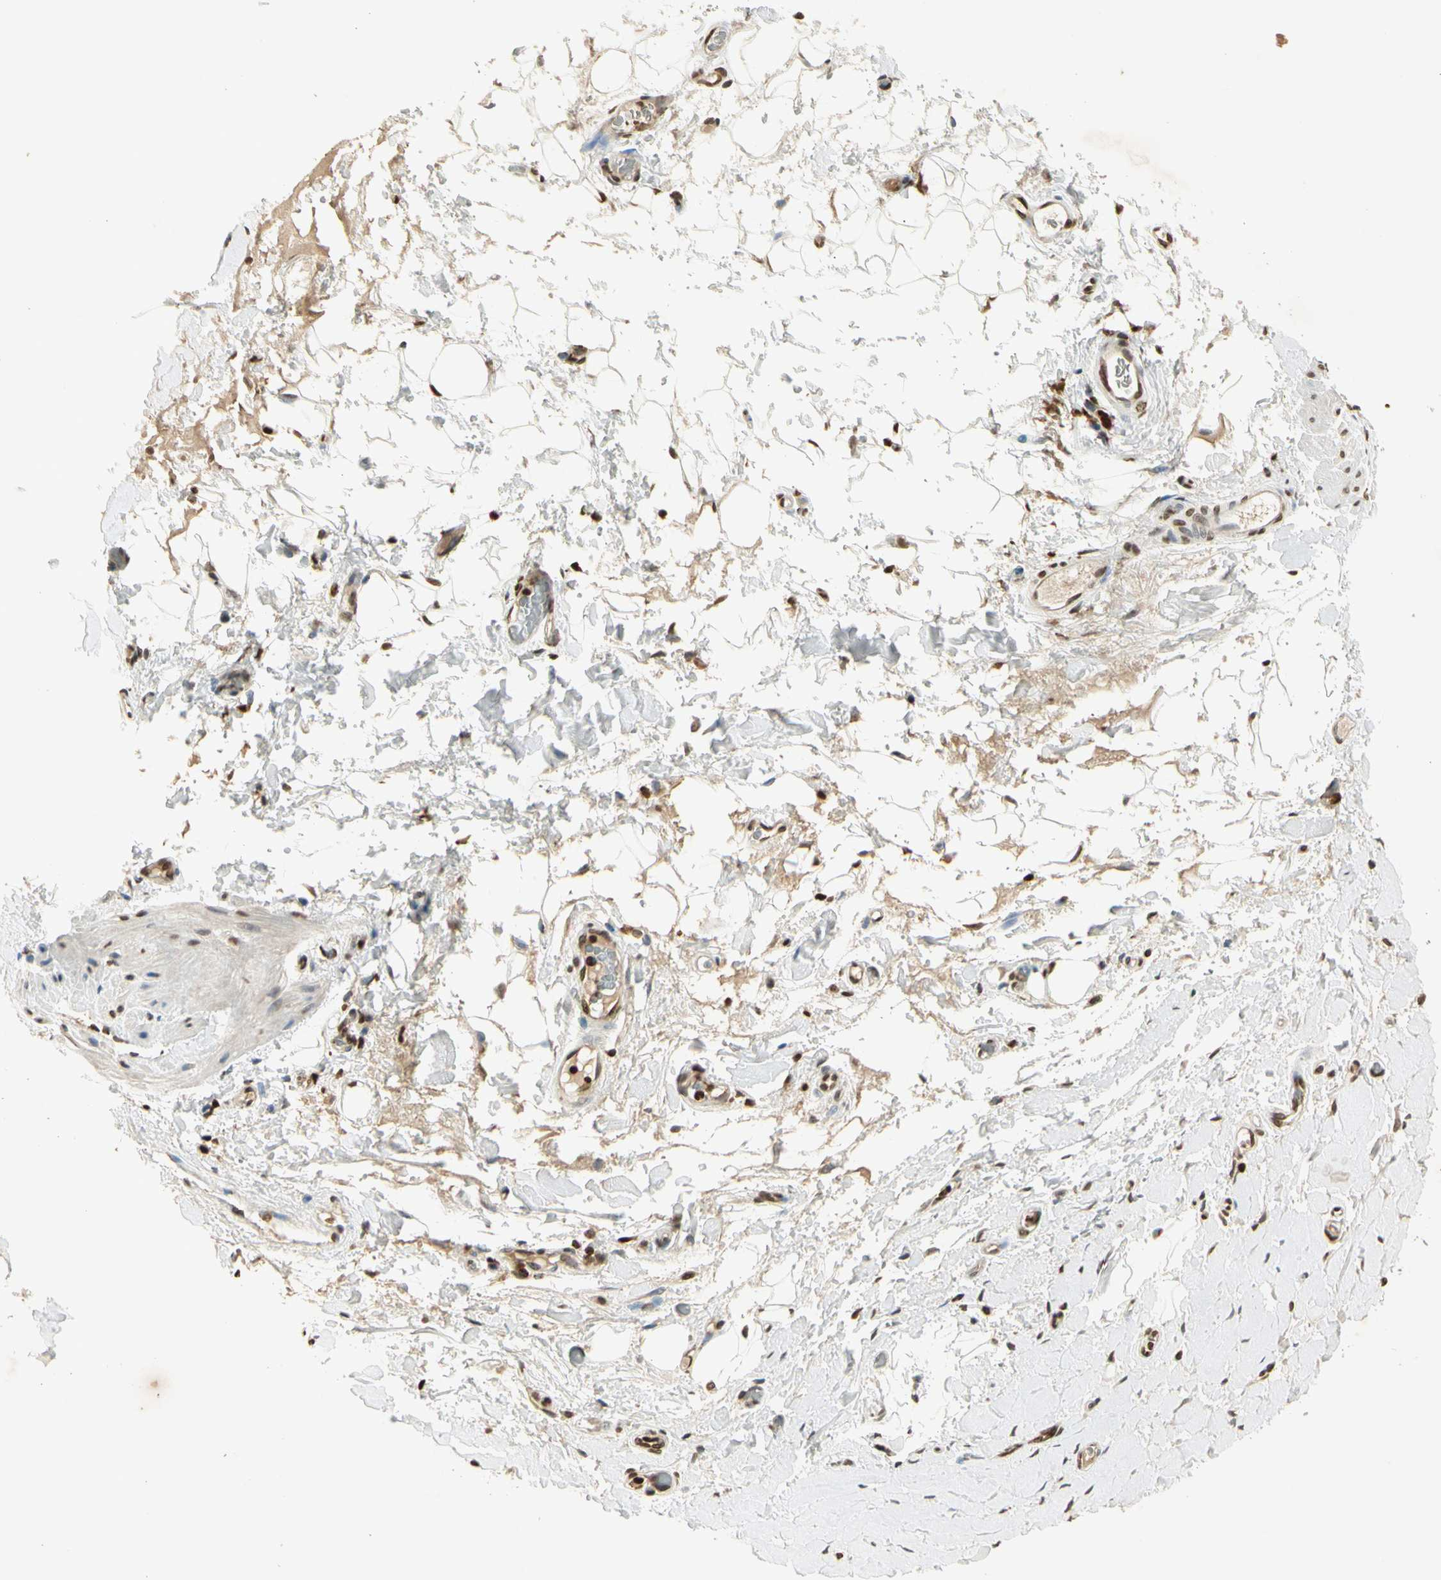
{"staining": {"intensity": "strong", "quantity": ">75%", "location": "nuclear"}, "tissue": "adipose tissue", "cell_type": "Adipocytes", "image_type": "normal", "snomed": [{"axis": "morphology", "description": "Normal tissue, NOS"}, {"axis": "morphology", "description": "Adenocarcinoma, NOS"}, {"axis": "topography", "description": "Esophagus"}], "caption": "Human adipose tissue stained for a protein (brown) displays strong nuclear positive expression in about >75% of adipocytes.", "gene": "RORA", "patient": {"sex": "male", "age": 62}}